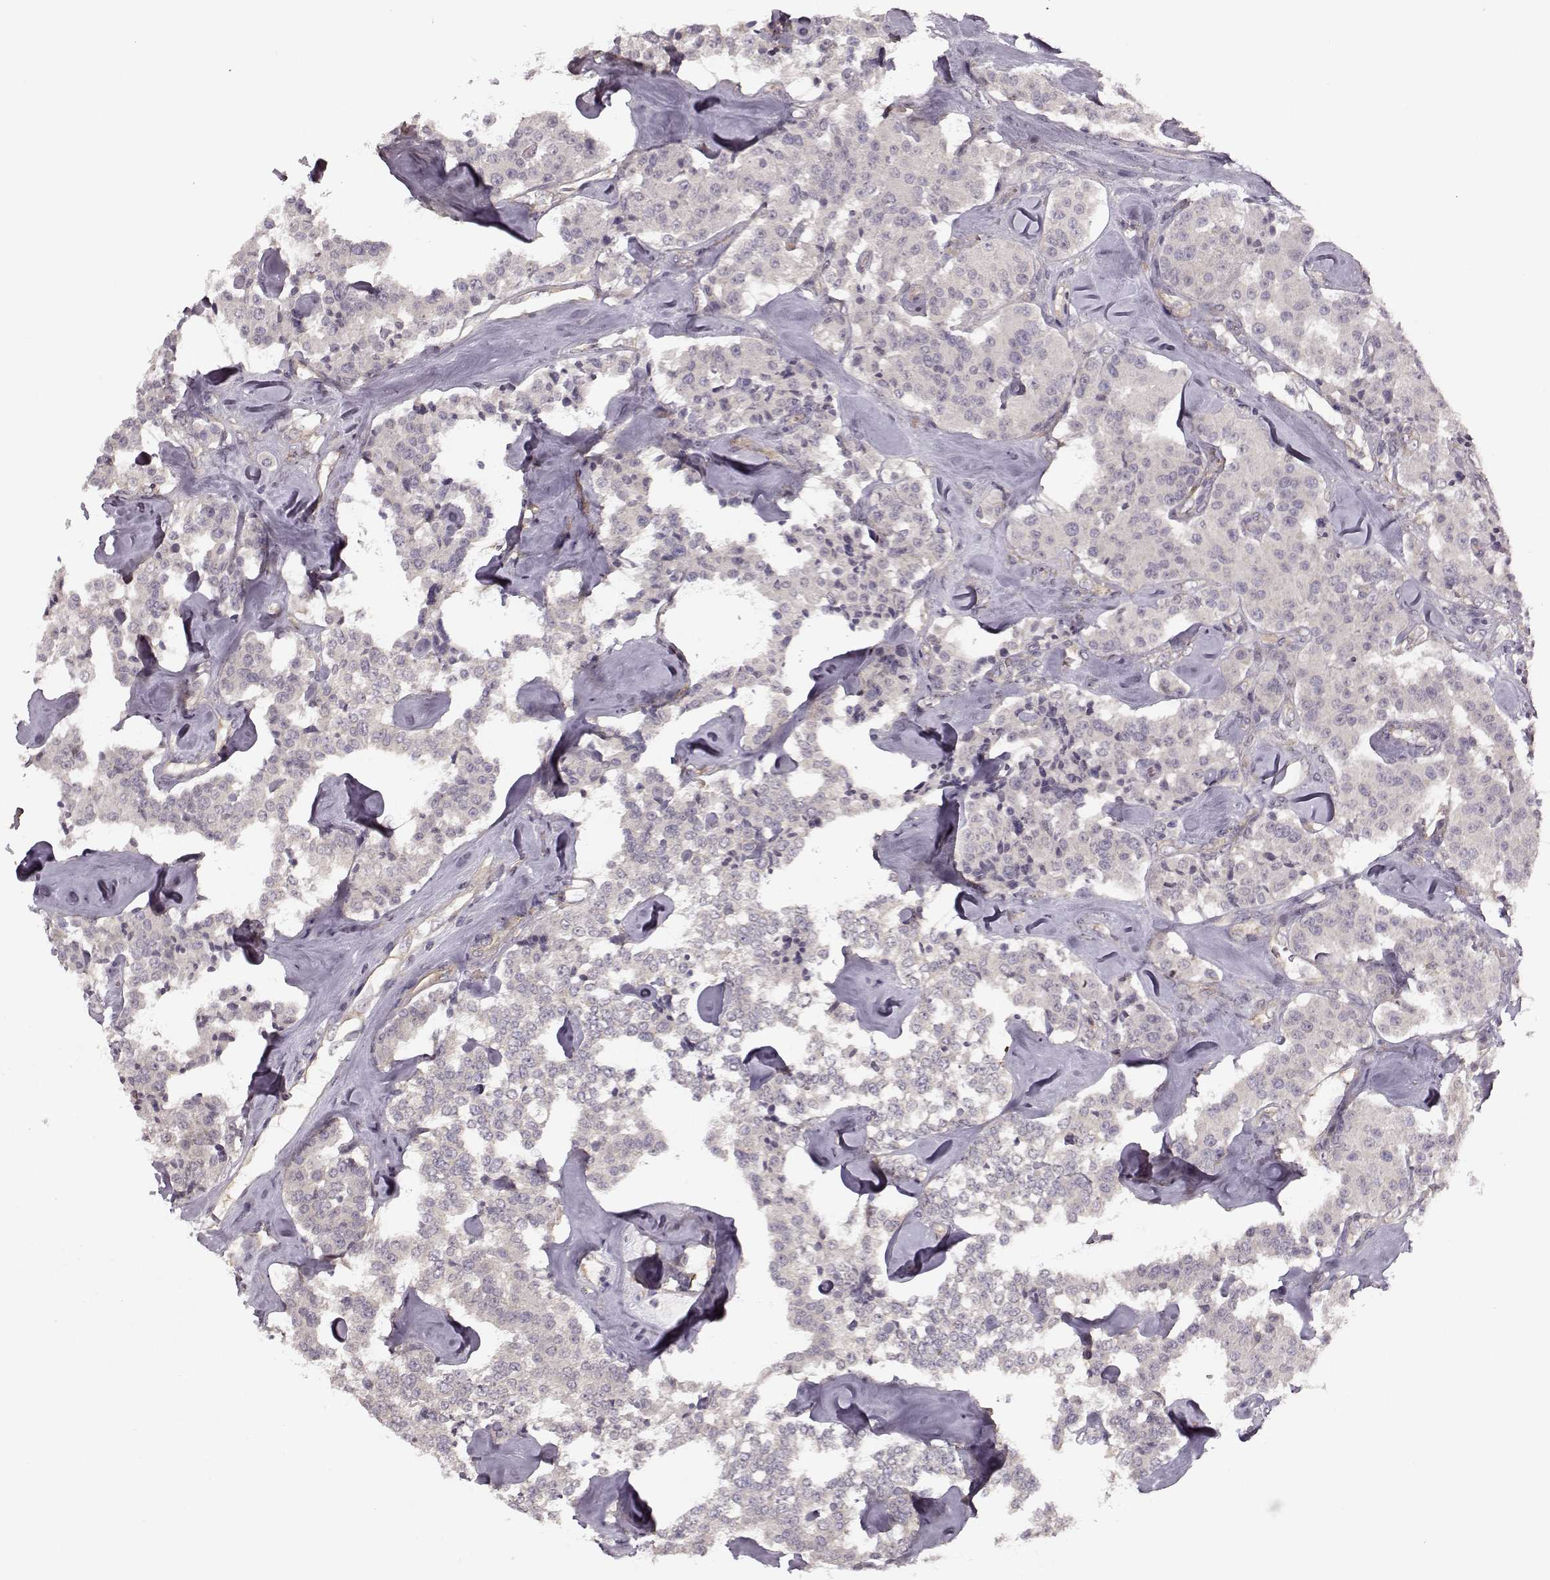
{"staining": {"intensity": "negative", "quantity": "none", "location": "none"}, "tissue": "carcinoid", "cell_type": "Tumor cells", "image_type": "cancer", "snomed": [{"axis": "morphology", "description": "Carcinoid, malignant, NOS"}, {"axis": "topography", "description": "Pancreas"}], "caption": "Tumor cells are negative for brown protein staining in malignant carcinoid.", "gene": "SLAIN2", "patient": {"sex": "male", "age": 41}}